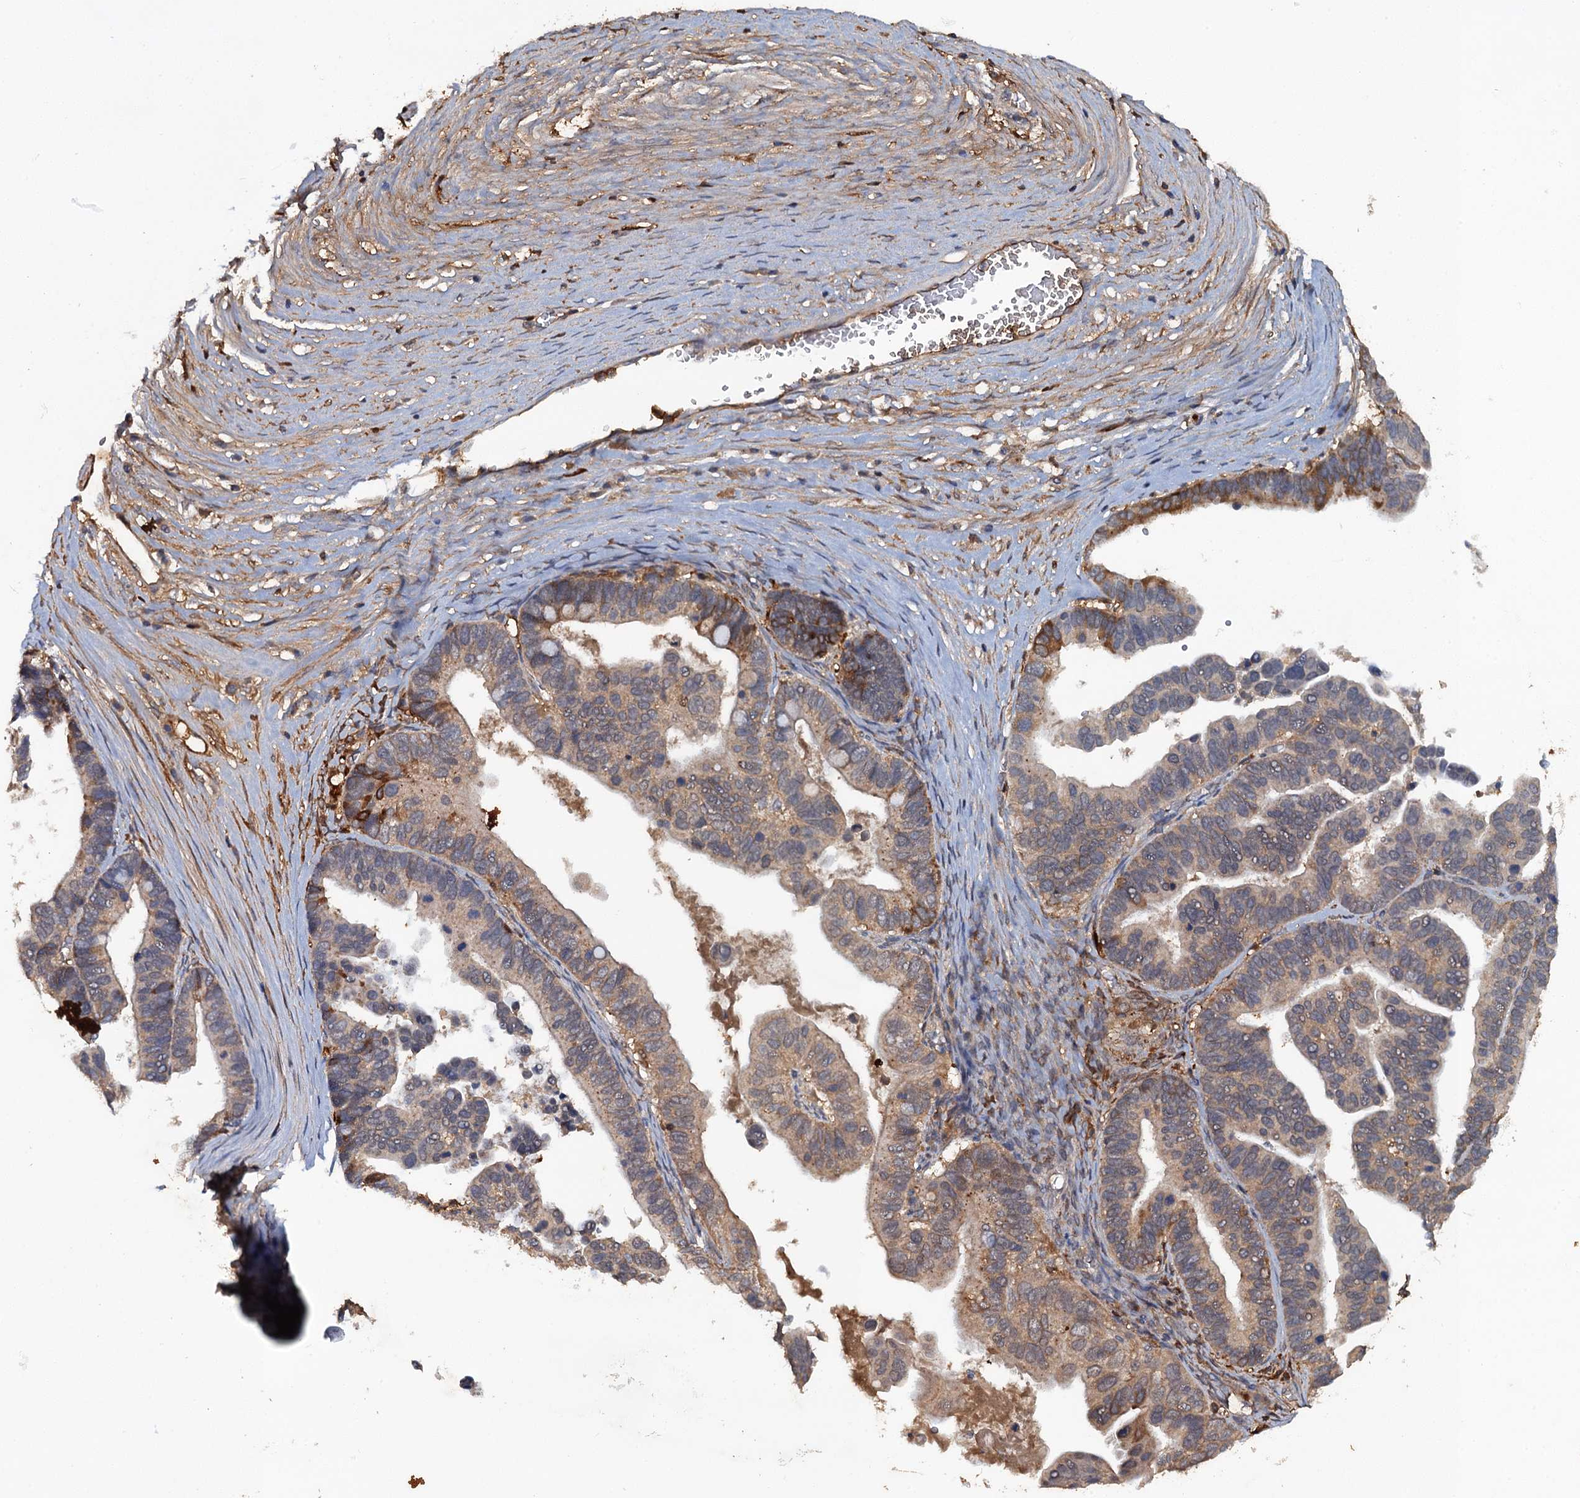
{"staining": {"intensity": "moderate", "quantity": "<25%", "location": "cytoplasmic/membranous"}, "tissue": "ovarian cancer", "cell_type": "Tumor cells", "image_type": "cancer", "snomed": [{"axis": "morphology", "description": "Cystadenocarcinoma, serous, NOS"}, {"axis": "topography", "description": "Ovary"}], "caption": "Moderate cytoplasmic/membranous expression is present in approximately <25% of tumor cells in ovarian cancer.", "gene": "HAPLN3", "patient": {"sex": "female", "age": 56}}